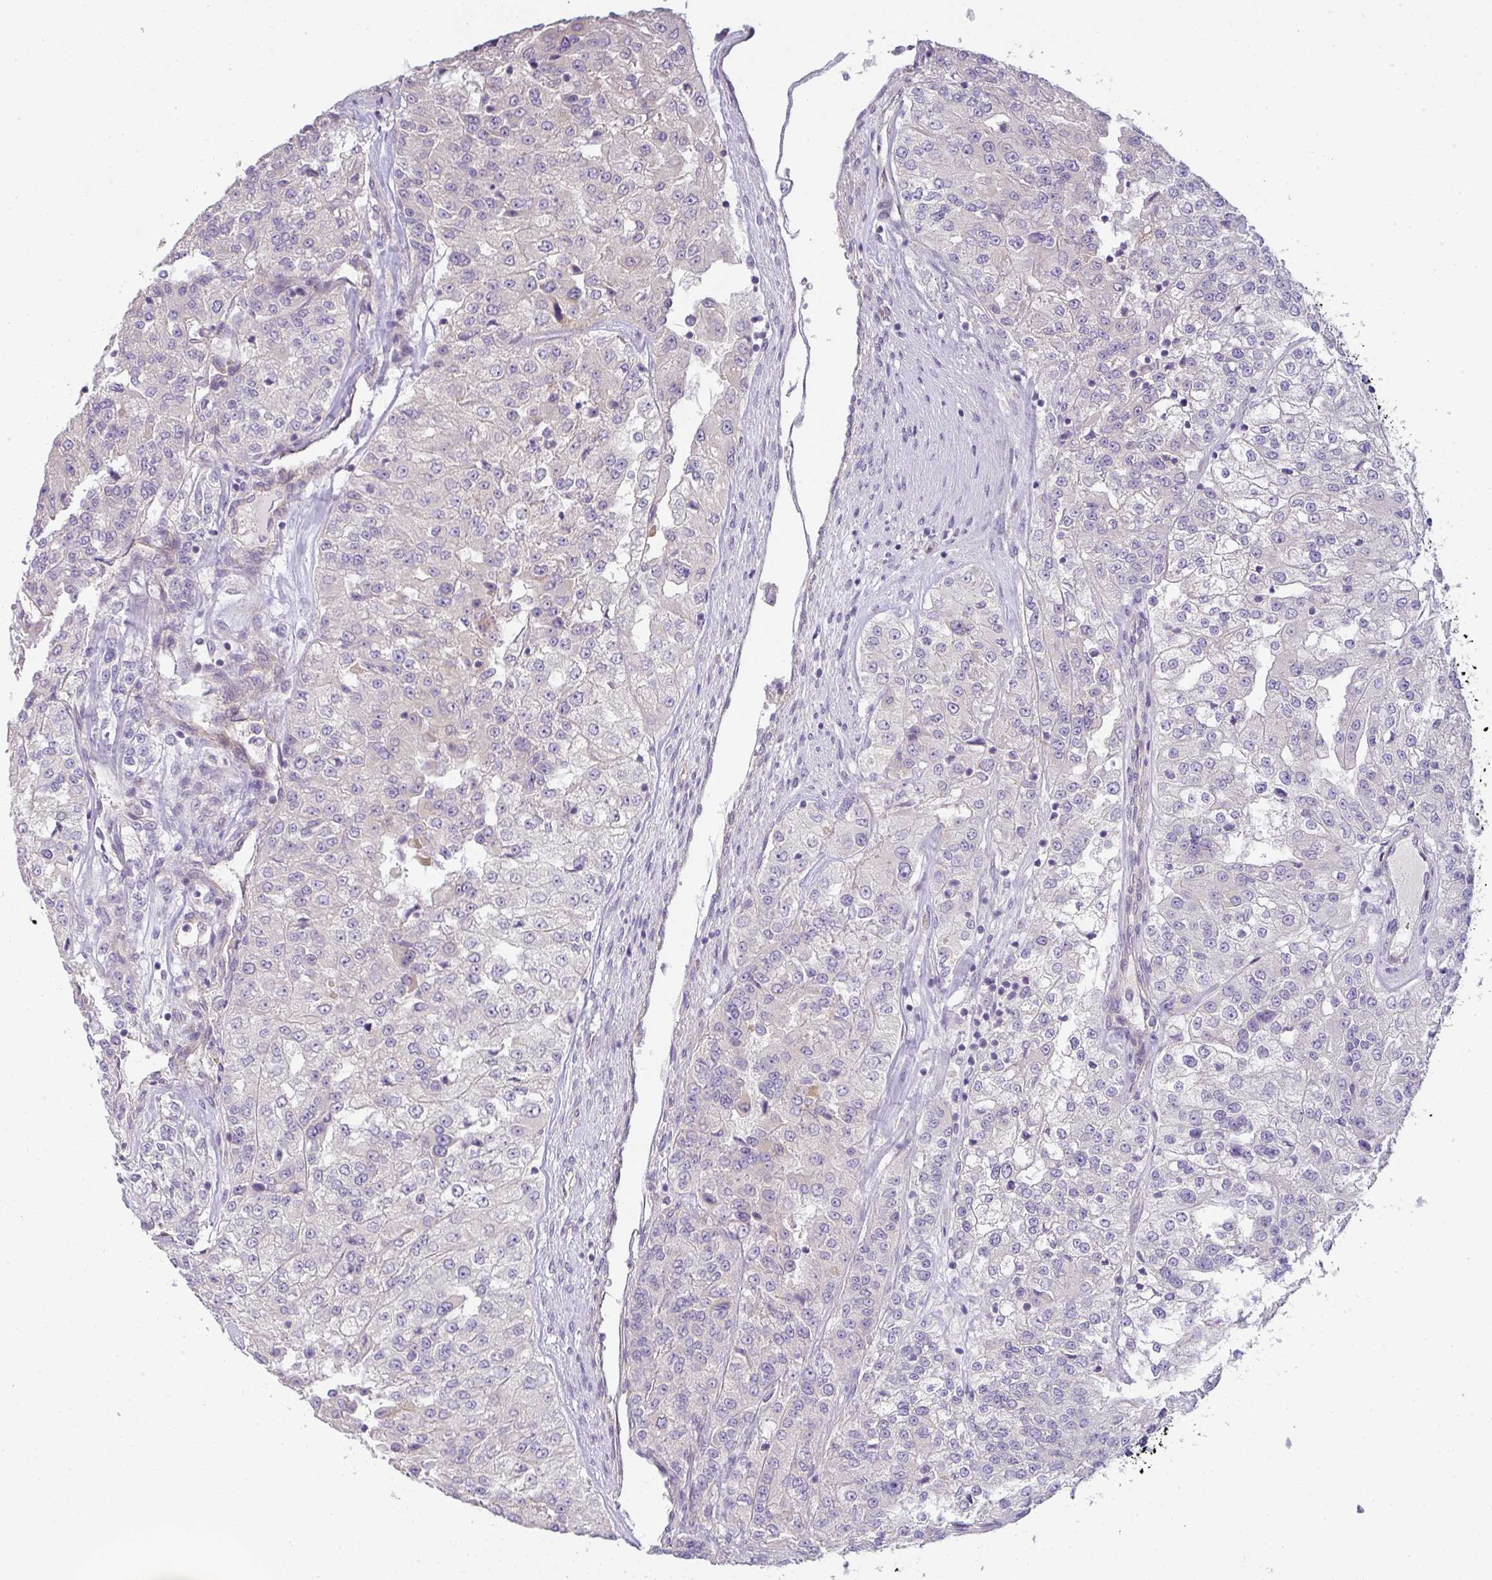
{"staining": {"intensity": "negative", "quantity": "none", "location": "none"}, "tissue": "renal cancer", "cell_type": "Tumor cells", "image_type": "cancer", "snomed": [{"axis": "morphology", "description": "Adenocarcinoma, NOS"}, {"axis": "topography", "description": "Kidney"}], "caption": "Immunohistochemistry (IHC) photomicrograph of human renal adenocarcinoma stained for a protein (brown), which displays no staining in tumor cells.", "gene": "FILIP1", "patient": {"sex": "female", "age": 63}}